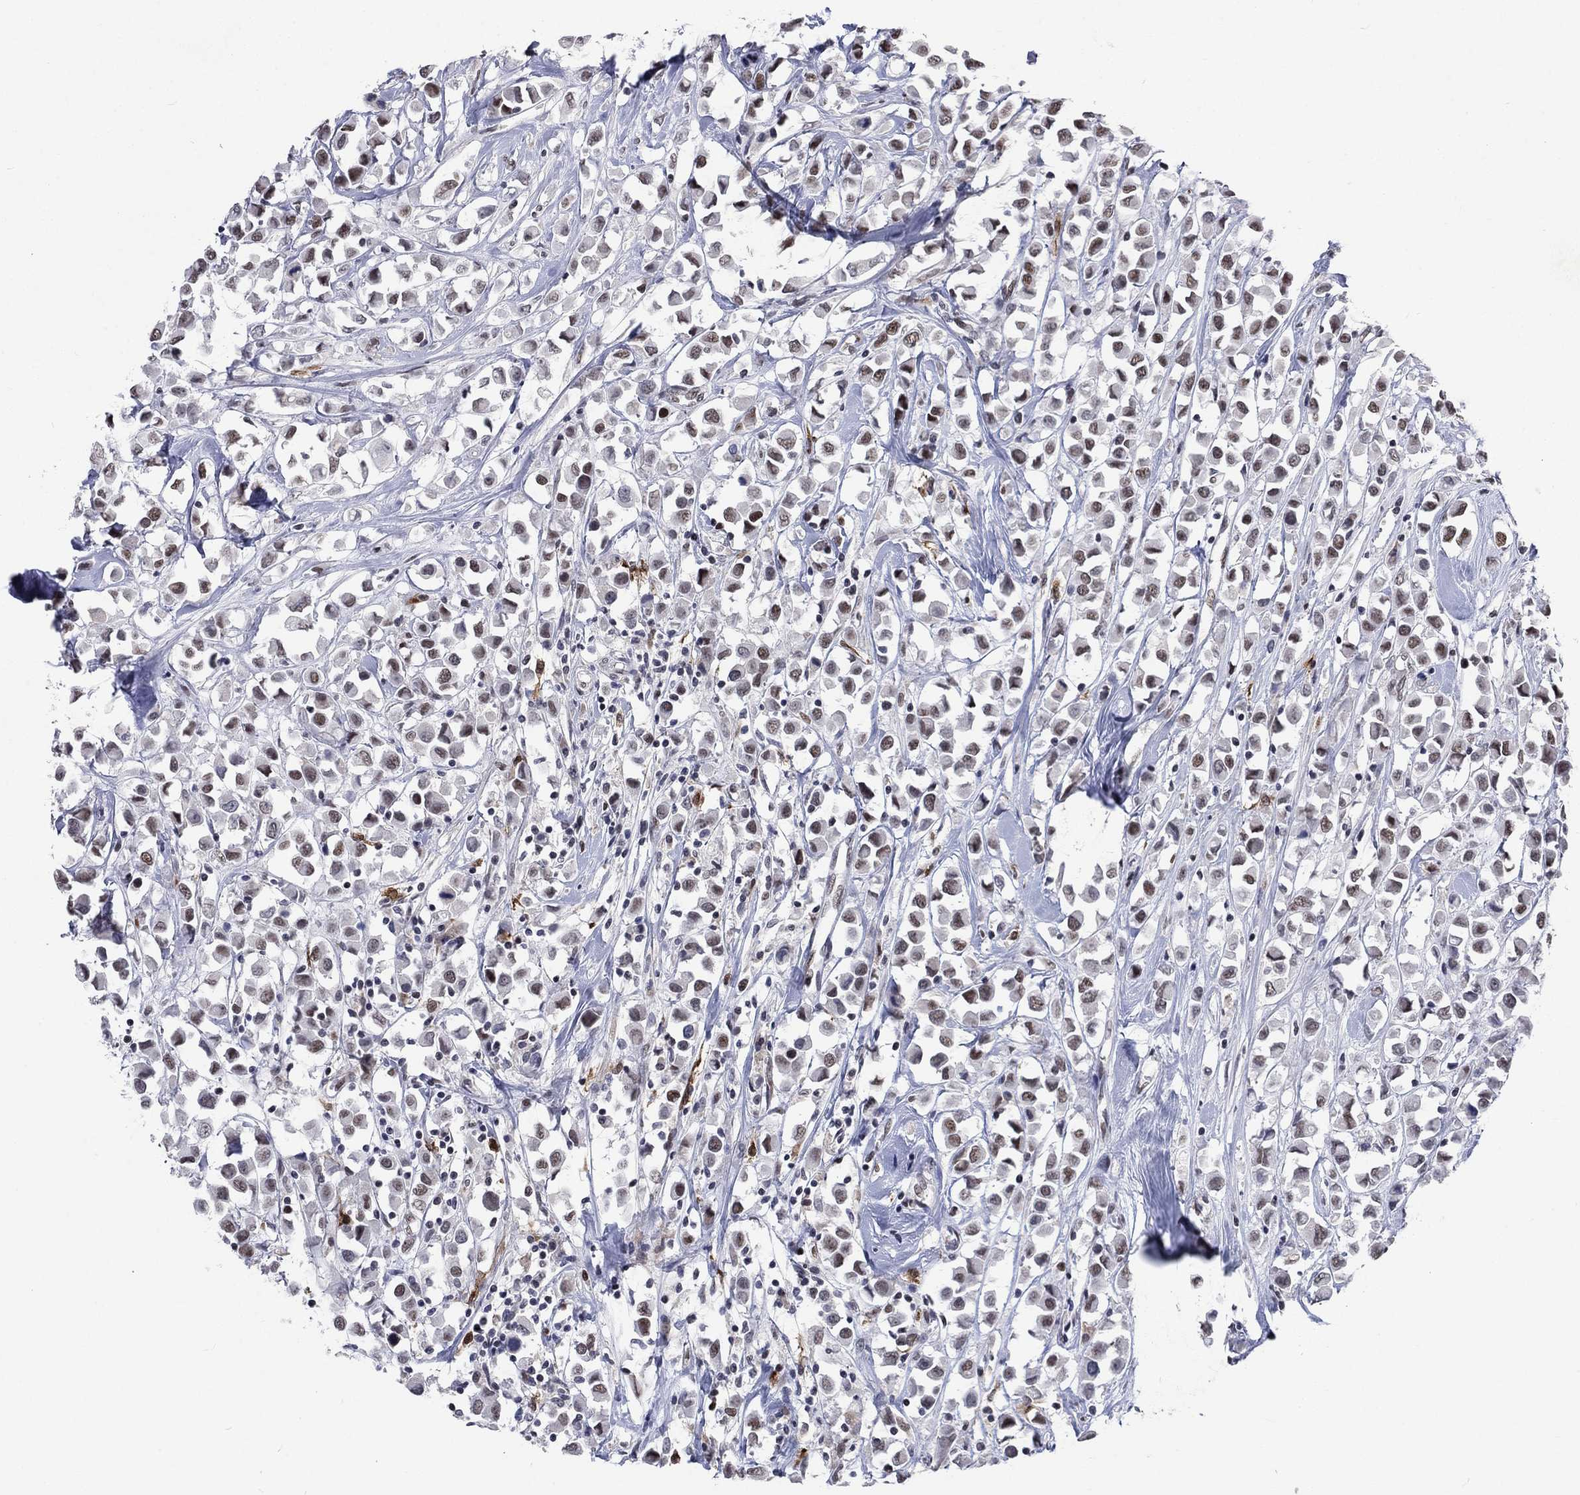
{"staining": {"intensity": "moderate", "quantity": "<25%", "location": "nuclear"}, "tissue": "breast cancer", "cell_type": "Tumor cells", "image_type": "cancer", "snomed": [{"axis": "morphology", "description": "Duct carcinoma"}, {"axis": "topography", "description": "Breast"}], "caption": "Immunohistochemical staining of human breast cancer (intraductal carcinoma) reveals low levels of moderate nuclear expression in approximately <25% of tumor cells. (DAB (3,3'-diaminobenzidine) = brown stain, brightfield microscopy at high magnification).", "gene": "HCFC1", "patient": {"sex": "female", "age": 61}}